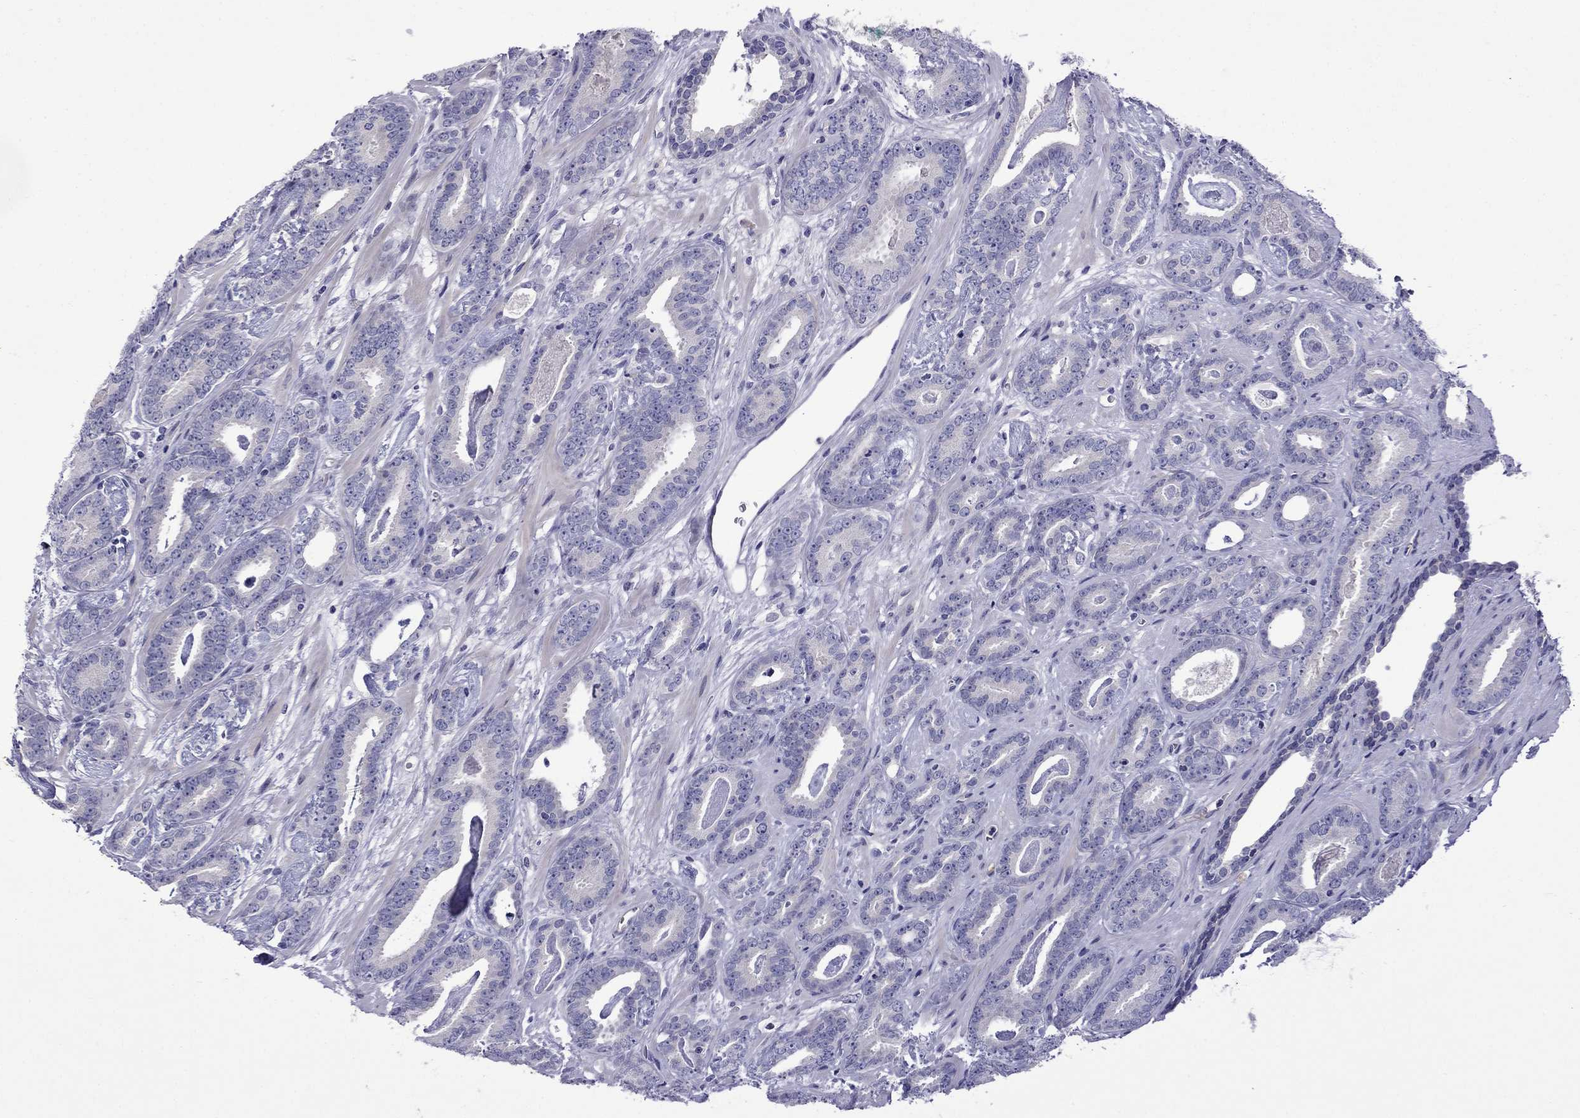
{"staining": {"intensity": "negative", "quantity": "none", "location": "none"}, "tissue": "prostate cancer", "cell_type": "Tumor cells", "image_type": "cancer", "snomed": [{"axis": "morphology", "description": "Adenocarcinoma, Medium grade"}, {"axis": "topography", "description": "Prostate and seminal vesicle, NOS"}, {"axis": "topography", "description": "Prostate"}], "caption": "An image of human prostate cancer is negative for staining in tumor cells.", "gene": "STAR", "patient": {"sex": "male", "age": 54}}